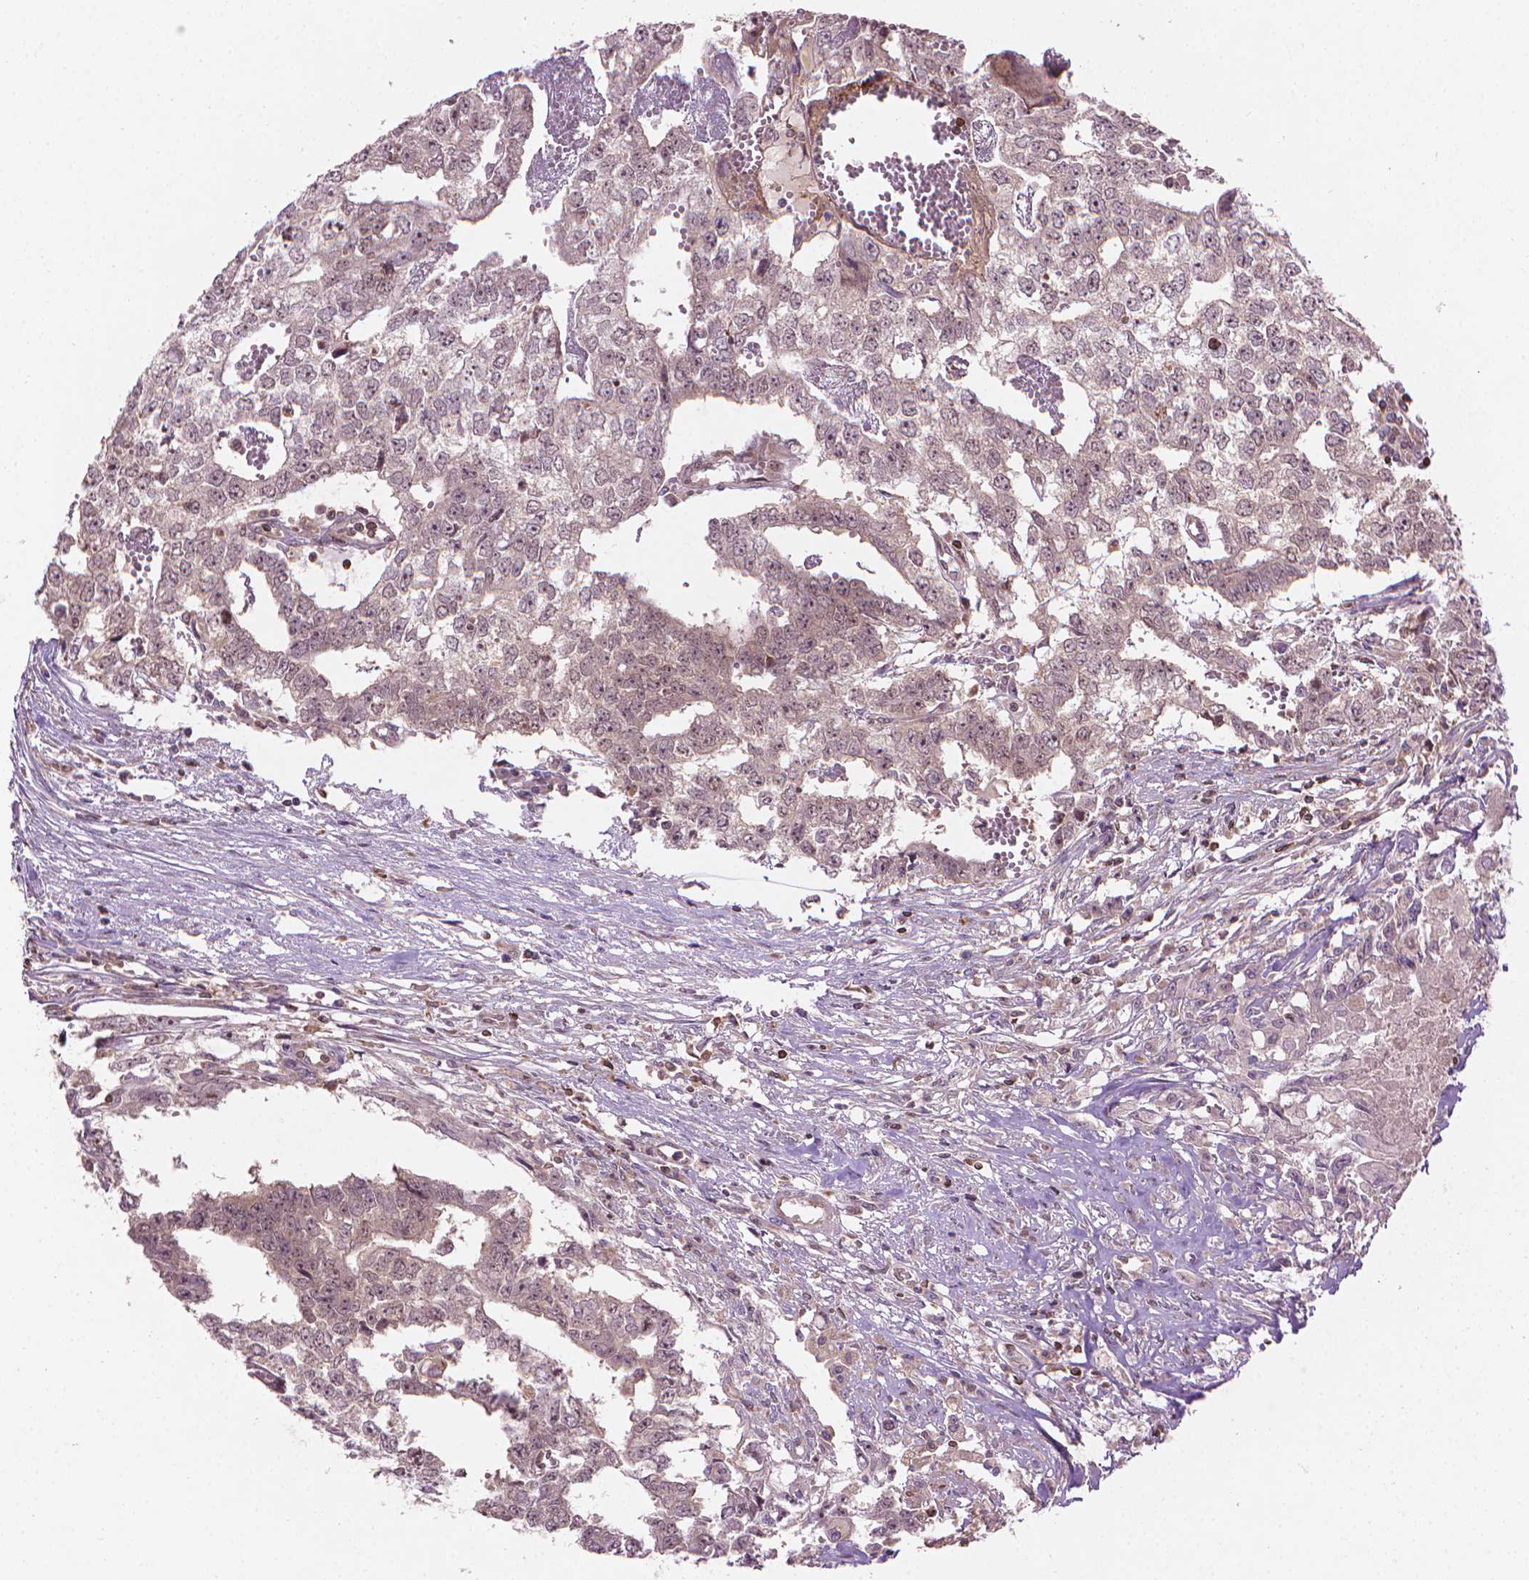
{"staining": {"intensity": "moderate", "quantity": "25%-75%", "location": "nuclear"}, "tissue": "testis cancer", "cell_type": "Tumor cells", "image_type": "cancer", "snomed": [{"axis": "morphology", "description": "Carcinoma, Embryonal, NOS"}, {"axis": "morphology", "description": "Teratoma, malignant, NOS"}, {"axis": "topography", "description": "Testis"}], "caption": "Immunohistochemical staining of human testis cancer shows moderate nuclear protein staining in about 25%-75% of tumor cells. Nuclei are stained in blue.", "gene": "SMC2", "patient": {"sex": "male", "age": 24}}